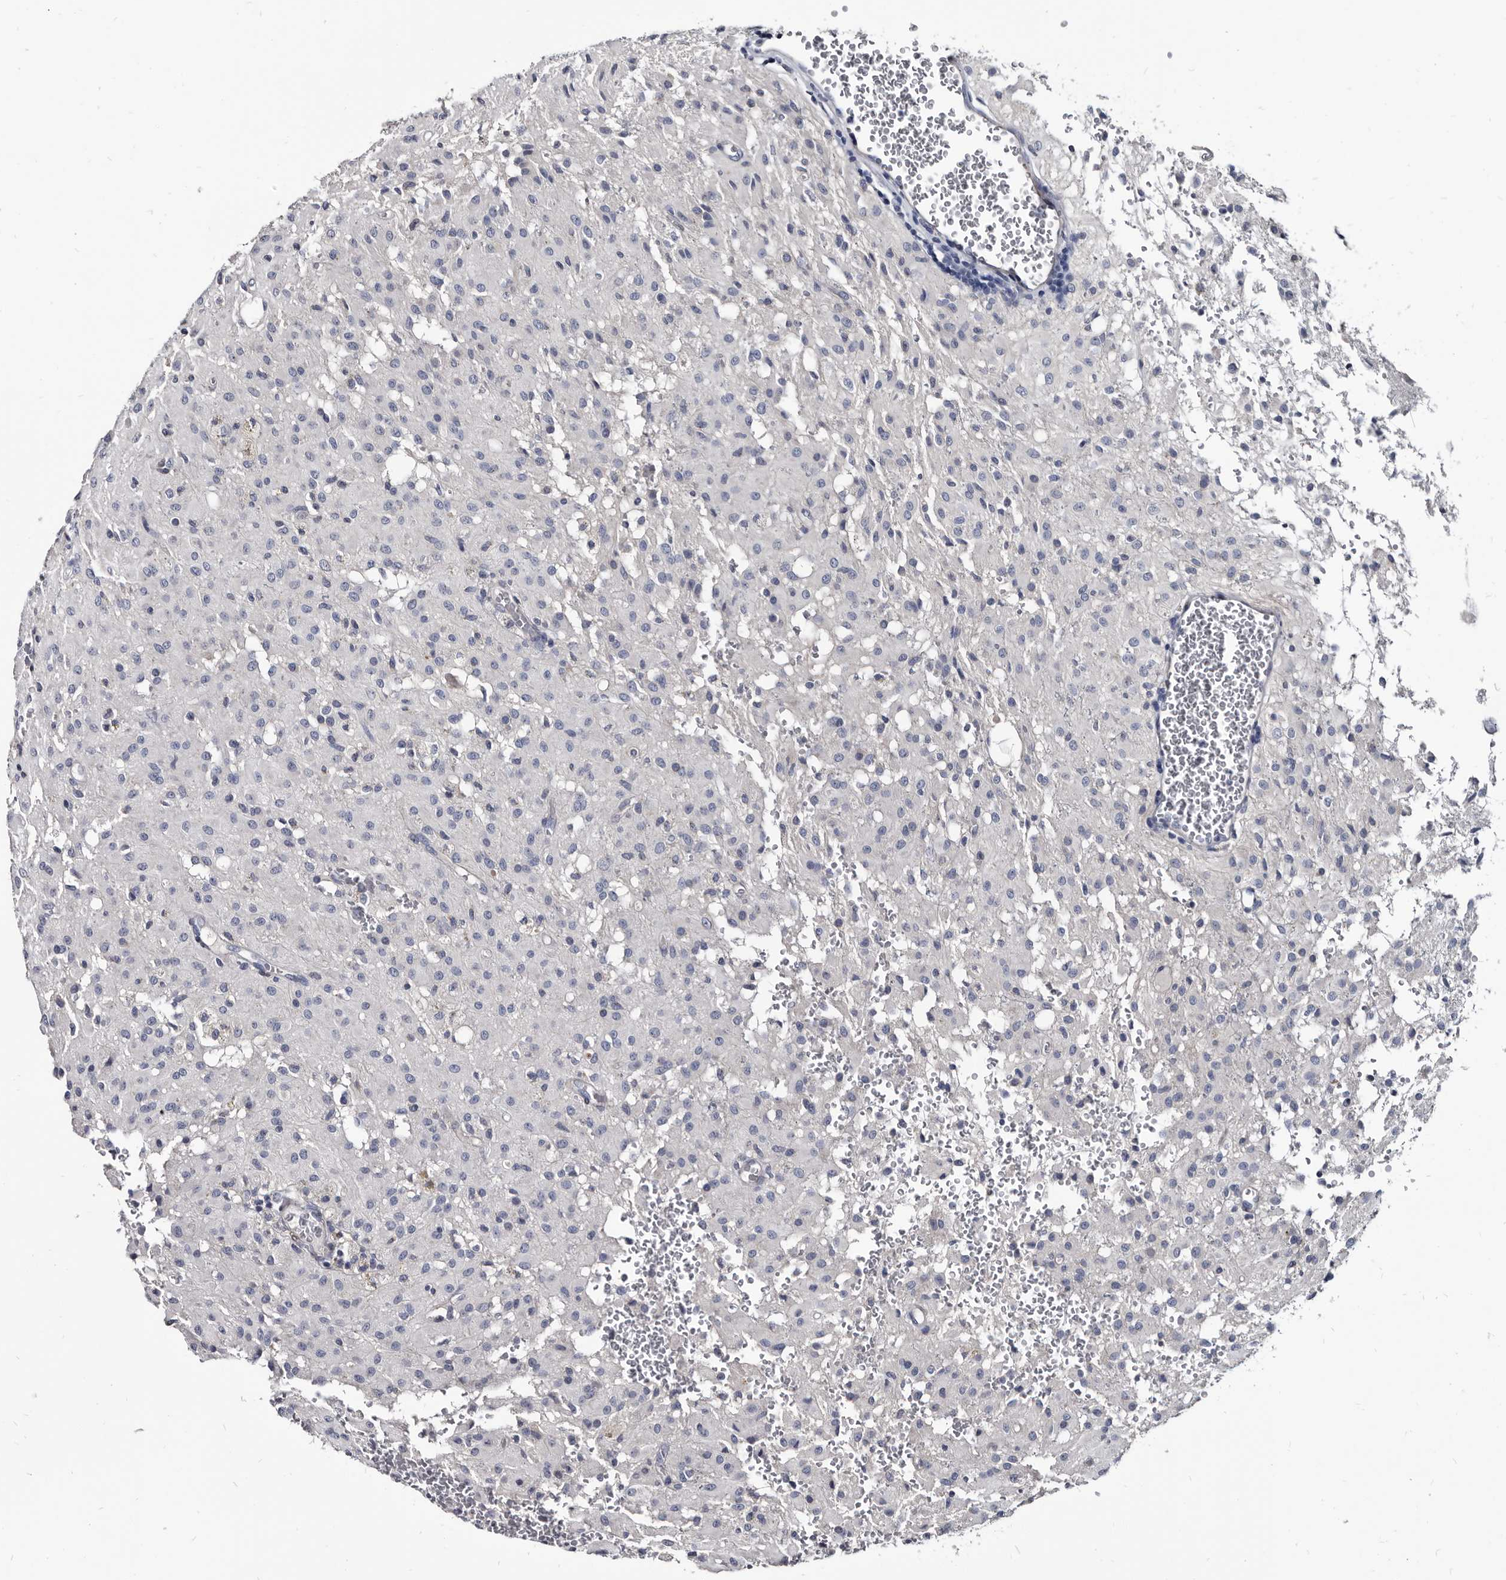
{"staining": {"intensity": "negative", "quantity": "none", "location": "none"}, "tissue": "glioma", "cell_type": "Tumor cells", "image_type": "cancer", "snomed": [{"axis": "morphology", "description": "Glioma, malignant, High grade"}, {"axis": "topography", "description": "Brain"}], "caption": "Micrograph shows no protein staining in tumor cells of malignant high-grade glioma tissue.", "gene": "PRSS8", "patient": {"sex": "female", "age": 59}}